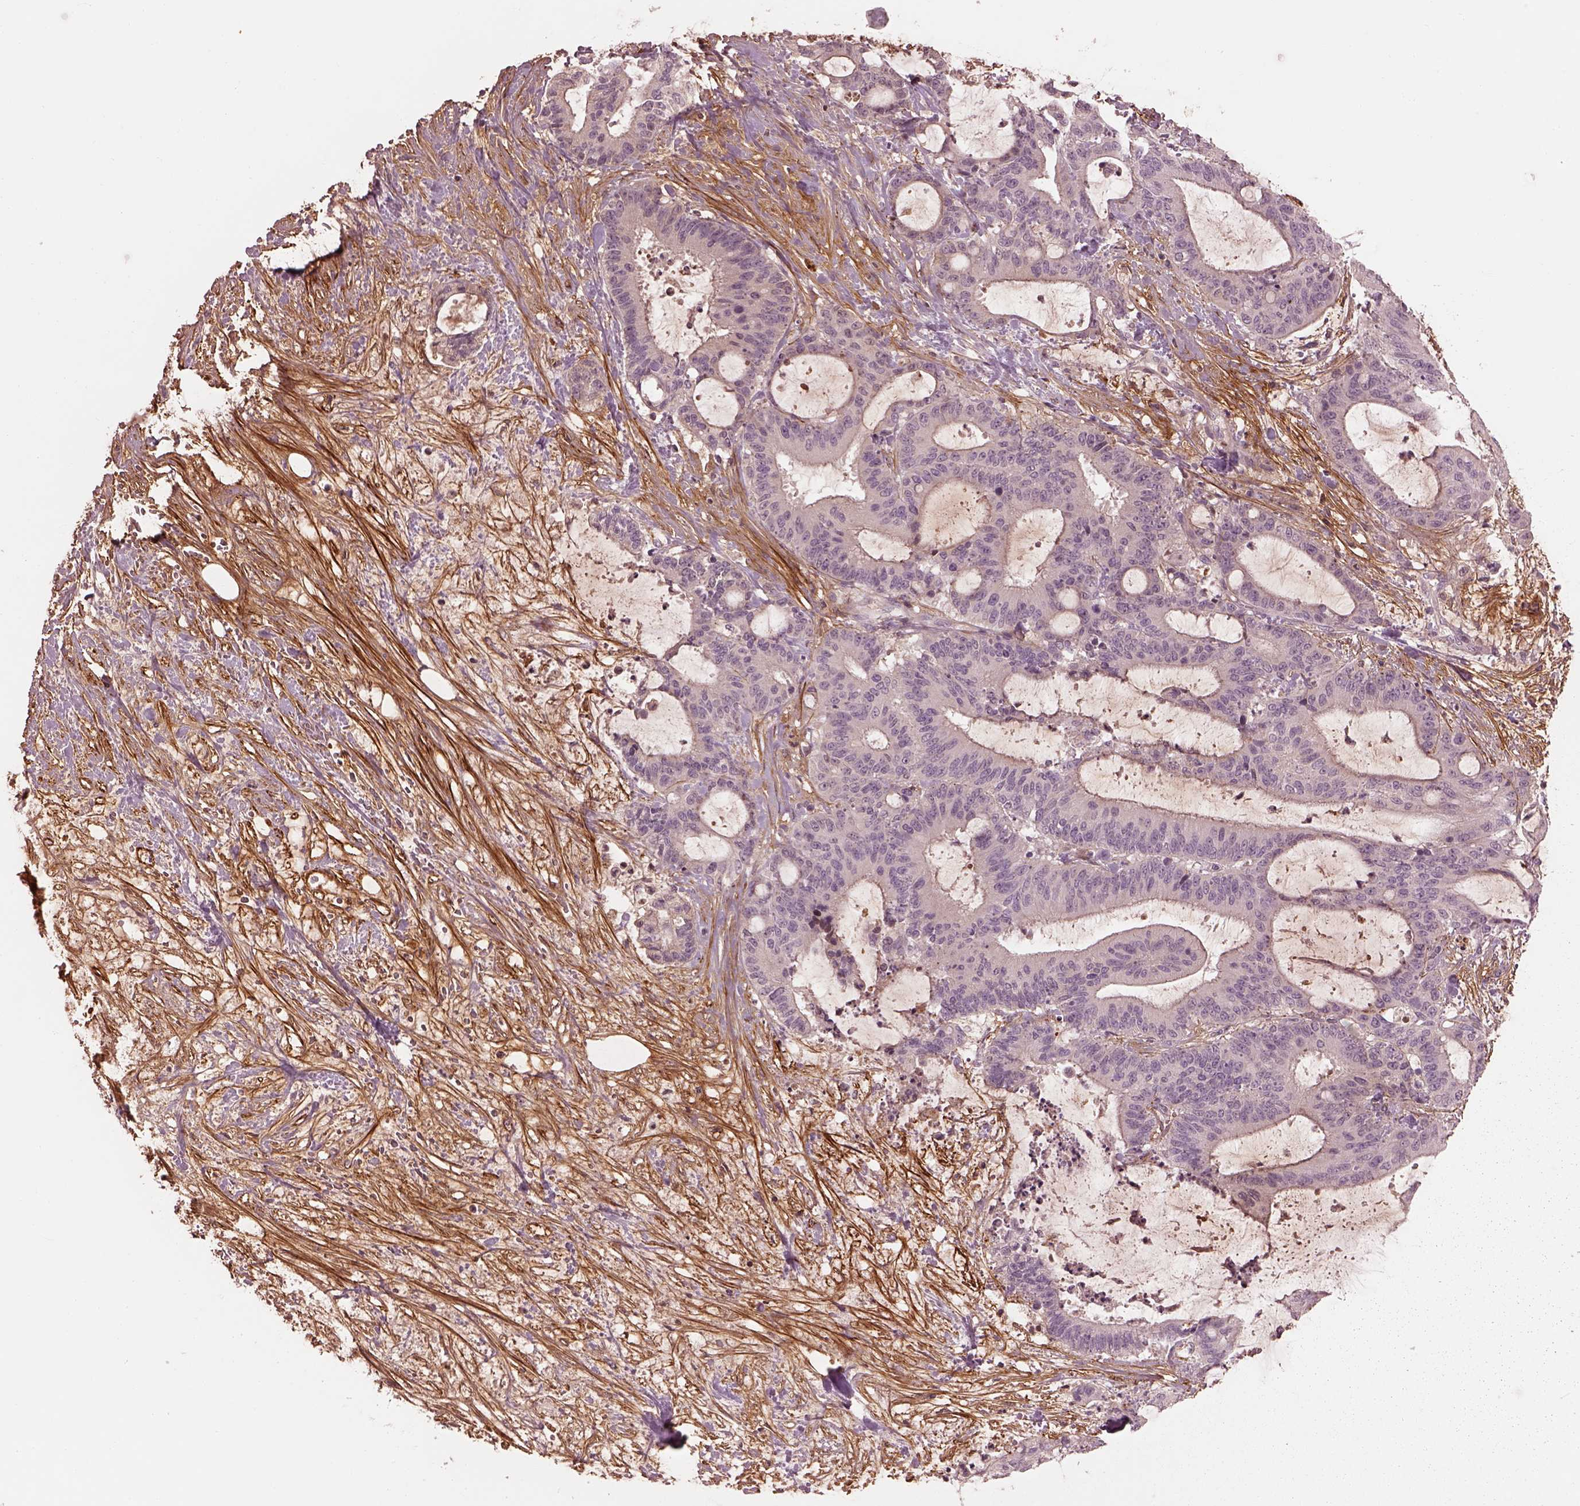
{"staining": {"intensity": "negative", "quantity": "none", "location": "none"}, "tissue": "liver cancer", "cell_type": "Tumor cells", "image_type": "cancer", "snomed": [{"axis": "morphology", "description": "Cholangiocarcinoma"}, {"axis": "topography", "description": "Liver"}], "caption": "The photomicrograph reveals no staining of tumor cells in liver cholangiocarcinoma.", "gene": "EFEMP1", "patient": {"sex": "female", "age": 73}}